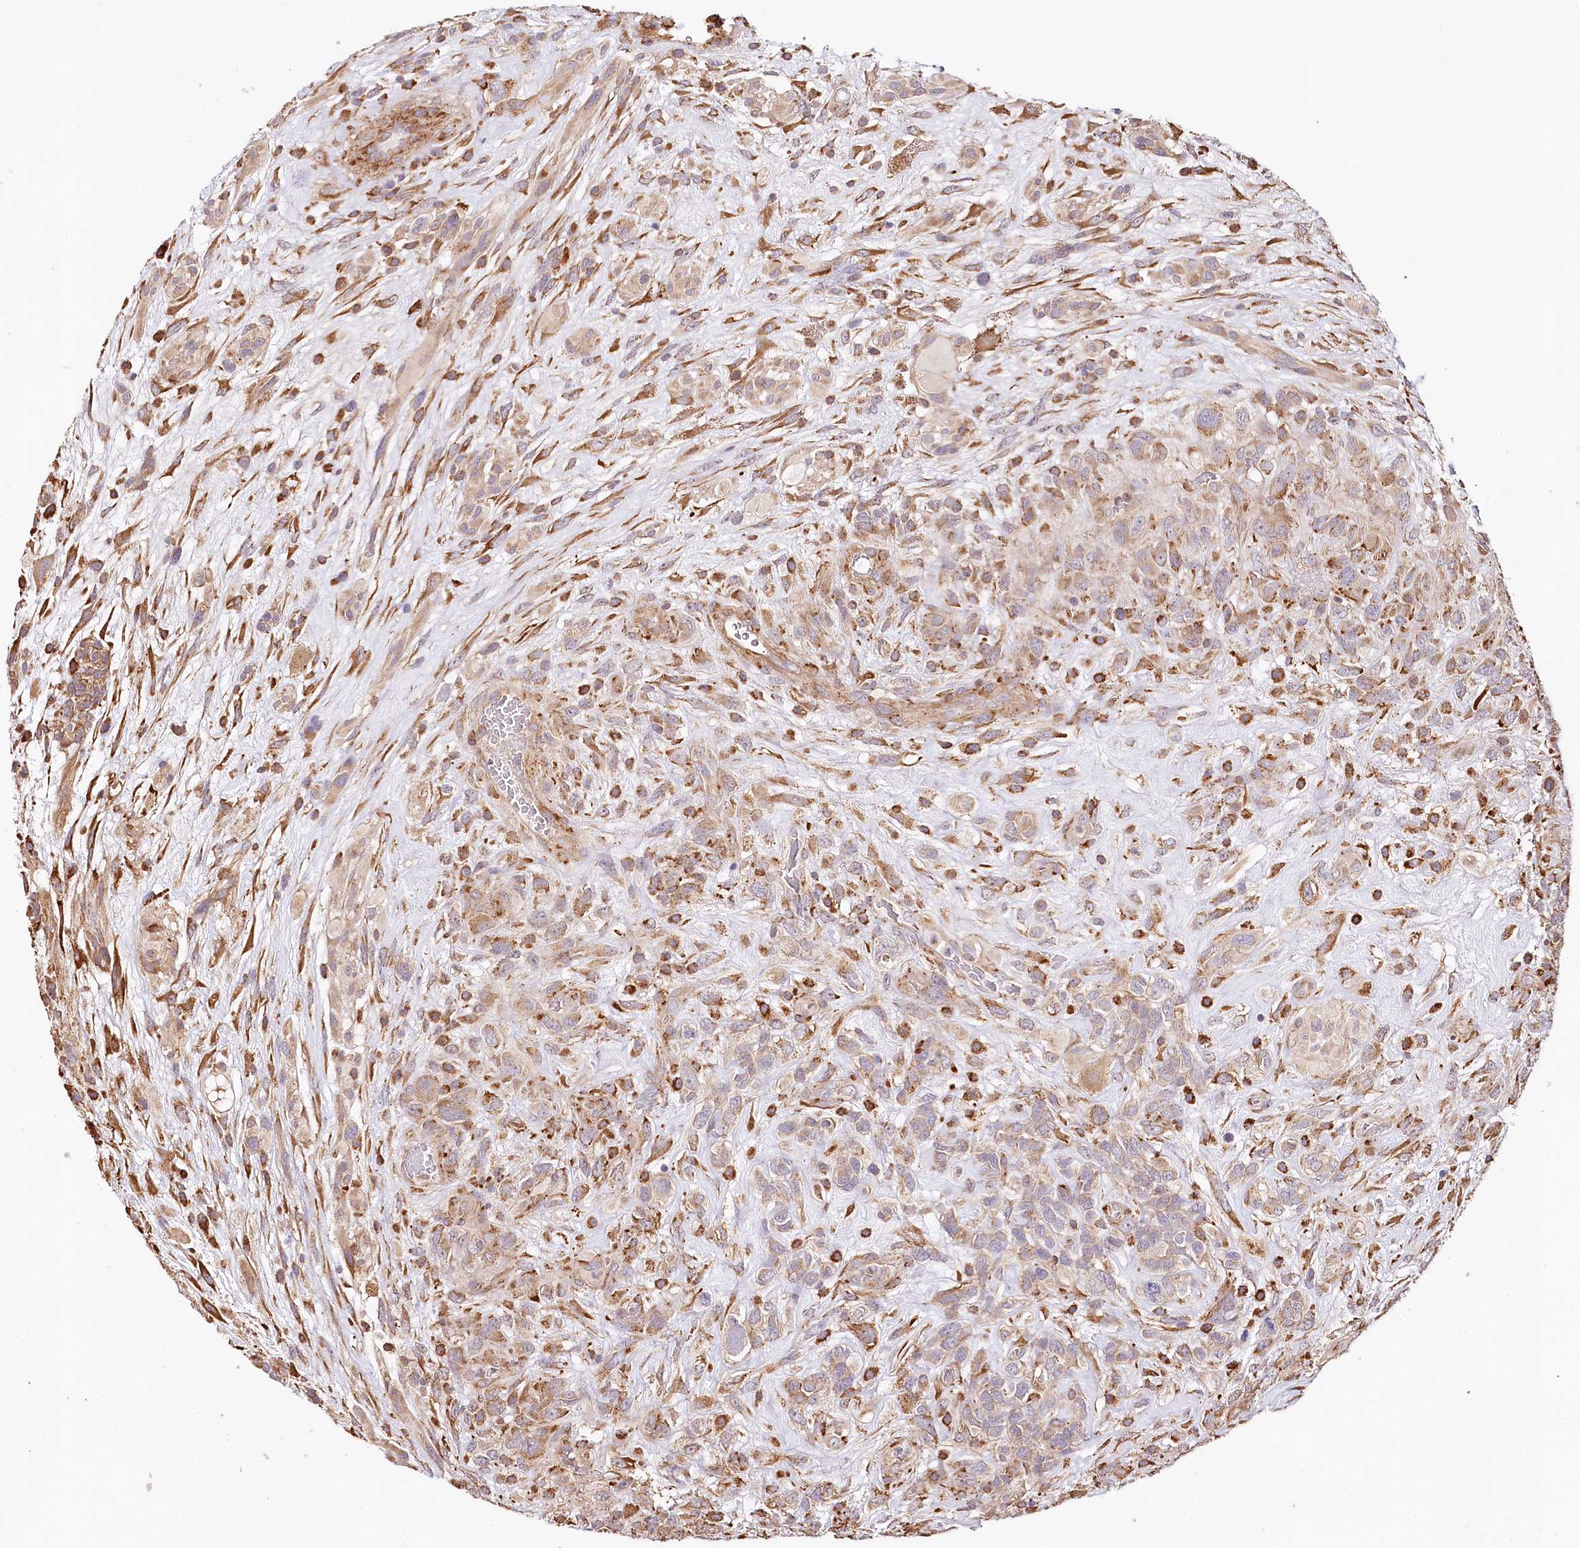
{"staining": {"intensity": "strong", "quantity": ">75%", "location": "cytoplasmic/membranous"}, "tissue": "glioma", "cell_type": "Tumor cells", "image_type": "cancer", "snomed": [{"axis": "morphology", "description": "Glioma, malignant, High grade"}, {"axis": "topography", "description": "Brain"}], "caption": "Protein expression analysis of human glioma reveals strong cytoplasmic/membranous expression in approximately >75% of tumor cells.", "gene": "VEGFA", "patient": {"sex": "male", "age": 61}}